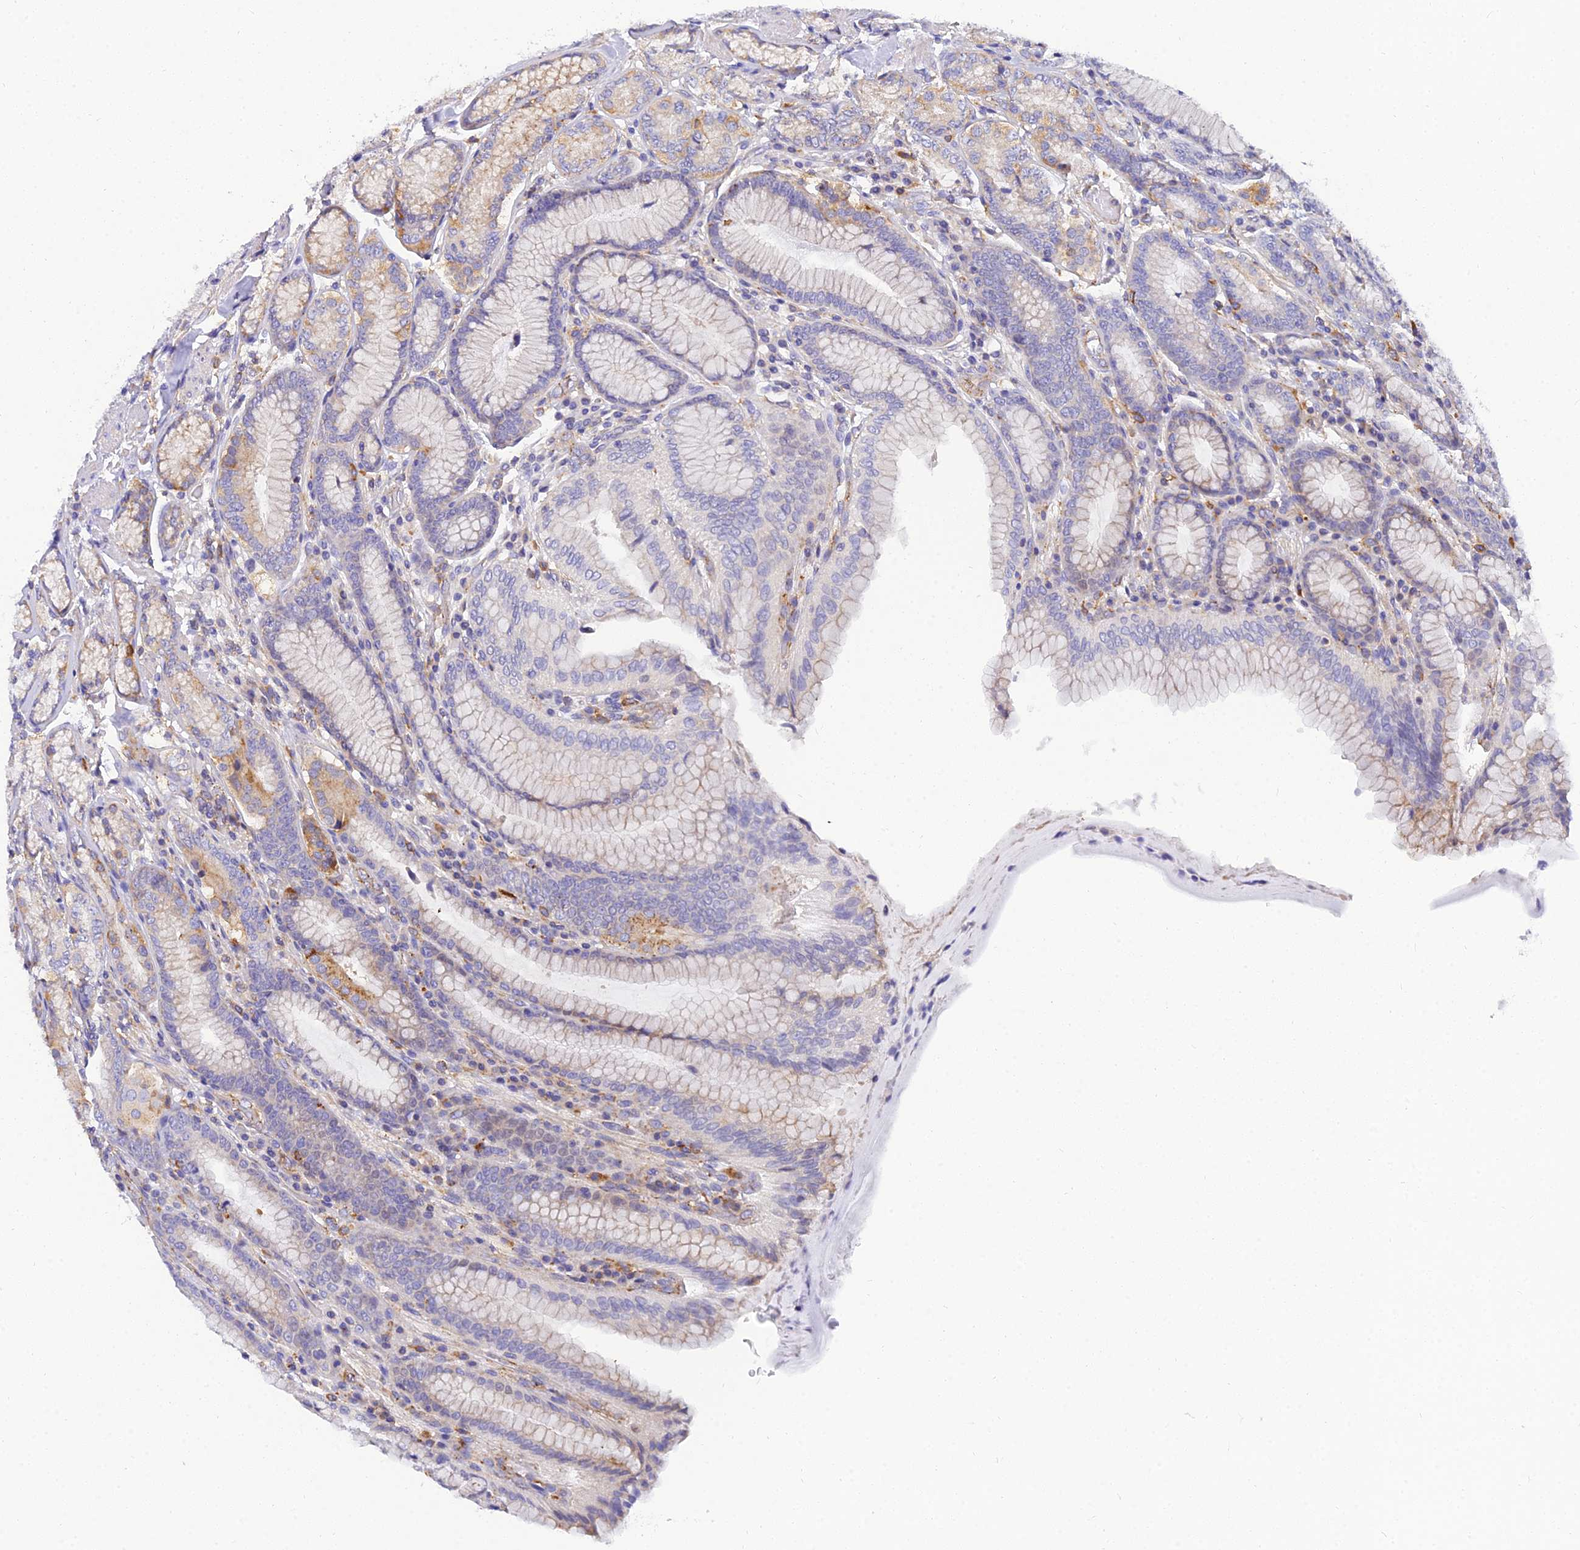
{"staining": {"intensity": "moderate", "quantity": "25%-75%", "location": "cytoplasmic/membranous"}, "tissue": "stomach", "cell_type": "Glandular cells", "image_type": "normal", "snomed": [{"axis": "morphology", "description": "Normal tissue, NOS"}, {"axis": "topography", "description": "Stomach, upper"}, {"axis": "topography", "description": "Stomach, lower"}], "caption": "Protein analysis of unremarkable stomach demonstrates moderate cytoplasmic/membranous expression in about 25%-75% of glandular cells. (brown staining indicates protein expression, while blue staining denotes nuclei).", "gene": "ARL8A", "patient": {"sex": "female", "age": 76}}